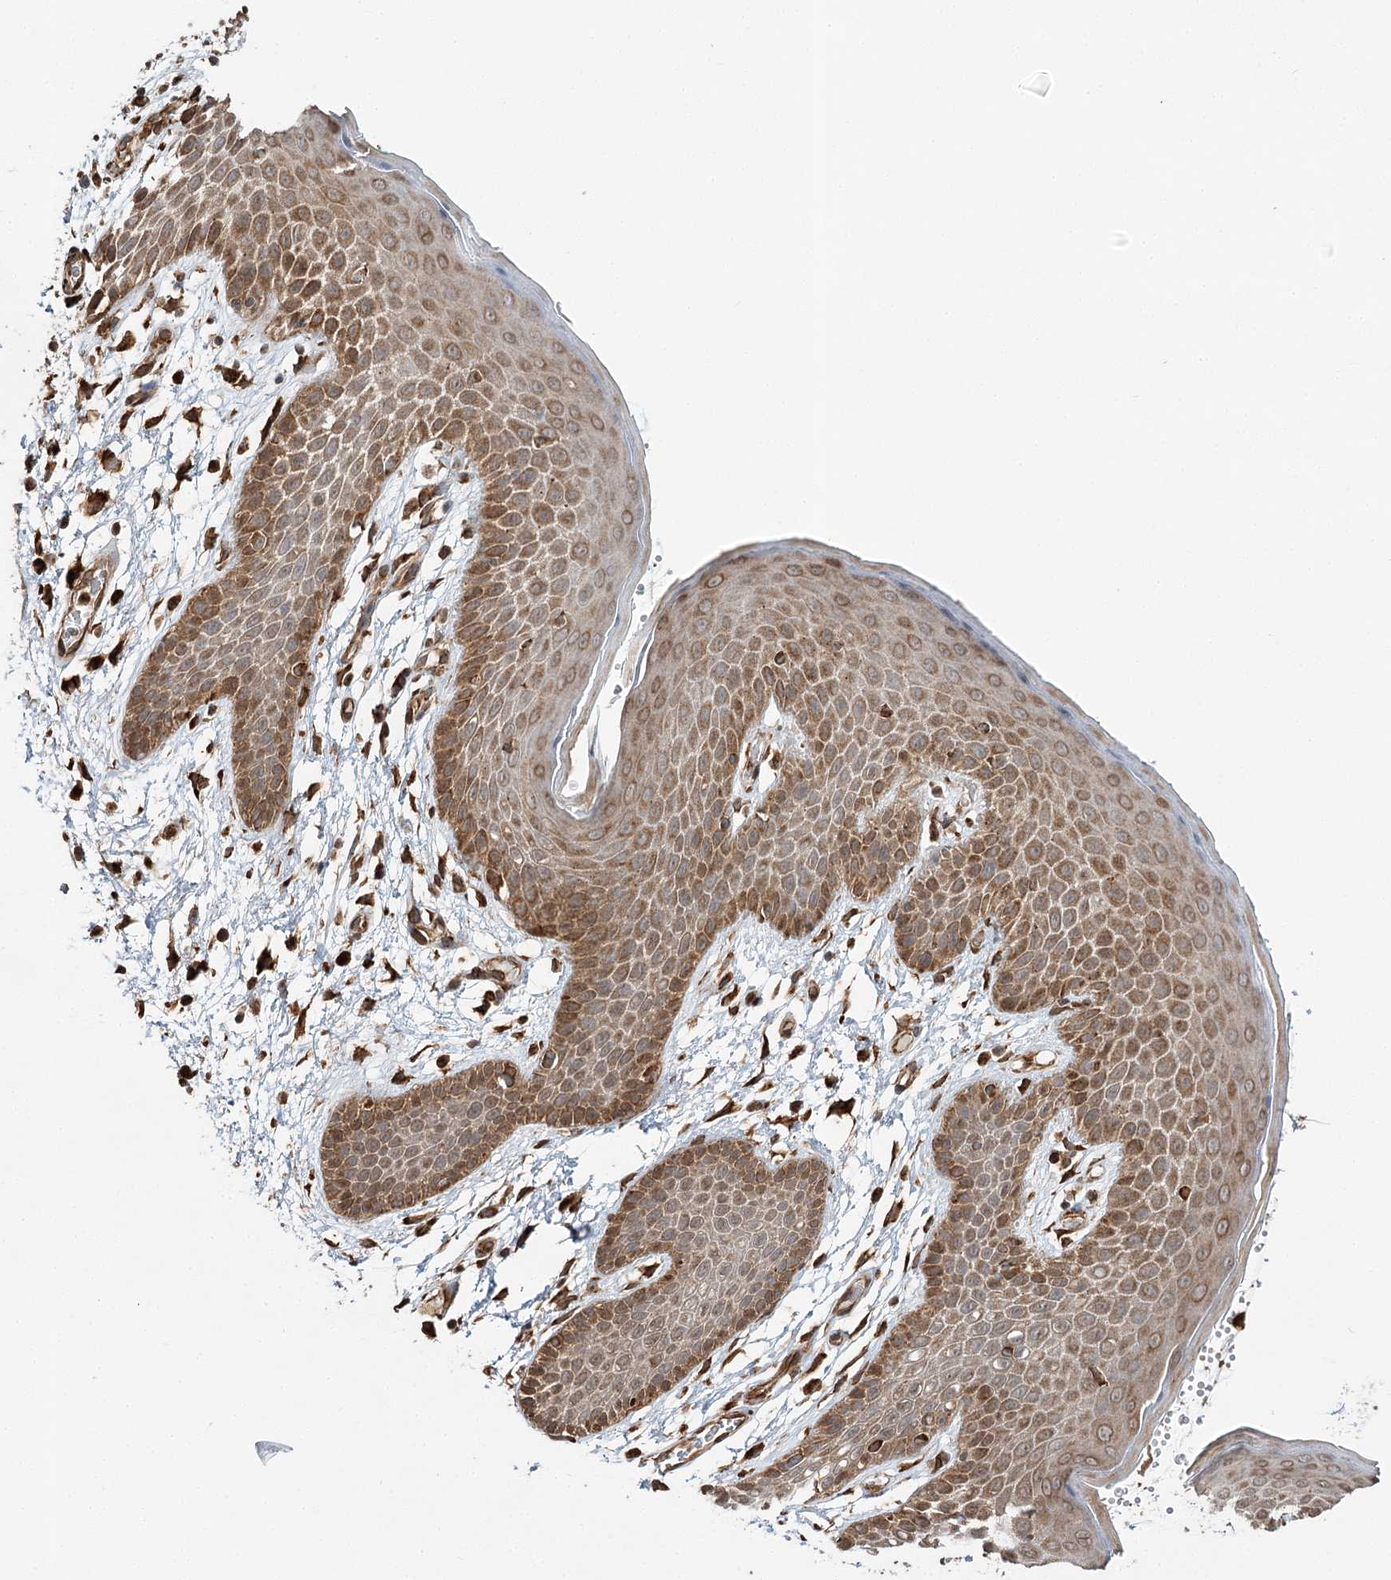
{"staining": {"intensity": "moderate", "quantity": ">75%", "location": "cytoplasmic/membranous"}, "tissue": "skin", "cell_type": "Epidermal cells", "image_type": "normal", "snomed": [{"axis": "morphology", "description": "Normal tissue, NOS"}, {"axis": "topography", "description": "Anal"}], "caption": "DAB (3,3'-diaminobenzidine) immunohistochemical staining of benign skin demonstrates moderate cytoplasmic/membranous protein staining in approximately >75% of epidermal cells.", "gene": "DNAJB14", "patient": {"sex": "male", "age": 74}}